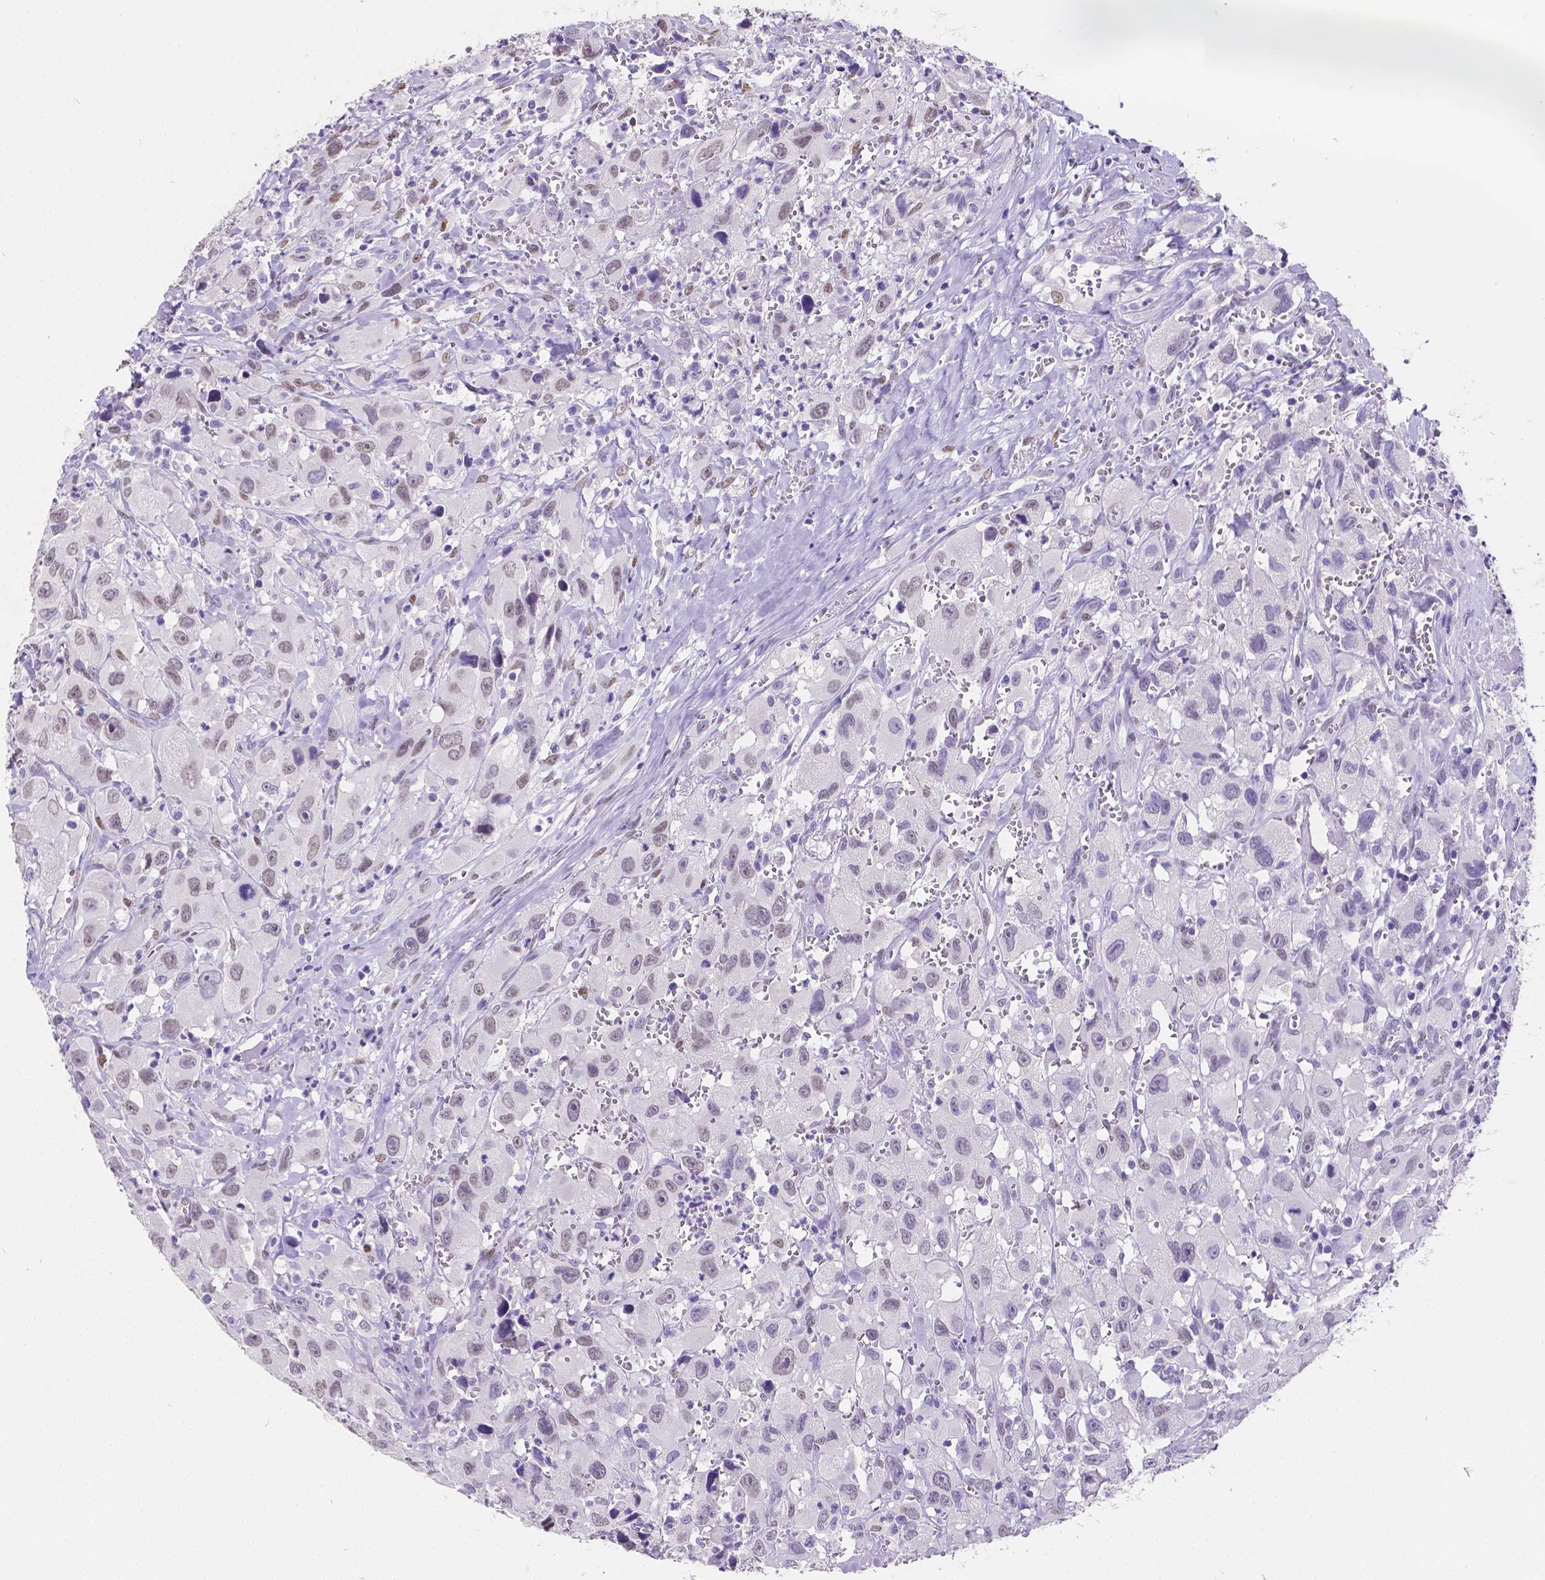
{"staining": {"intensity": "weak", "quantity": "<25%", "location": "nuclear"}, "tissue": "head and neck cancer", "cell_type": "Tumor cells", "image_type": "cancer", "snomed": [{"axis": "morphology", "description": "Squamous cell carcinoma, NOS"}, {"axis": "morphology", "description": "Squamous cell carcinoma, metastatic, NOS"}, {"axis": "topography", "description": "Oral tissue"}, {"axis": "topography", "description": "Head-Neck"}], "caption": "Immunohistochemistry of head and neck cancer (metastatic squamous cell carcinoma) displays no staining in tumor cells. The staining is performed using DAB brown chromogen with nuclei counter-stained in using hematoxylin.", "gene": "SATB2", "patient": {"sex": "female", "age": 85}}